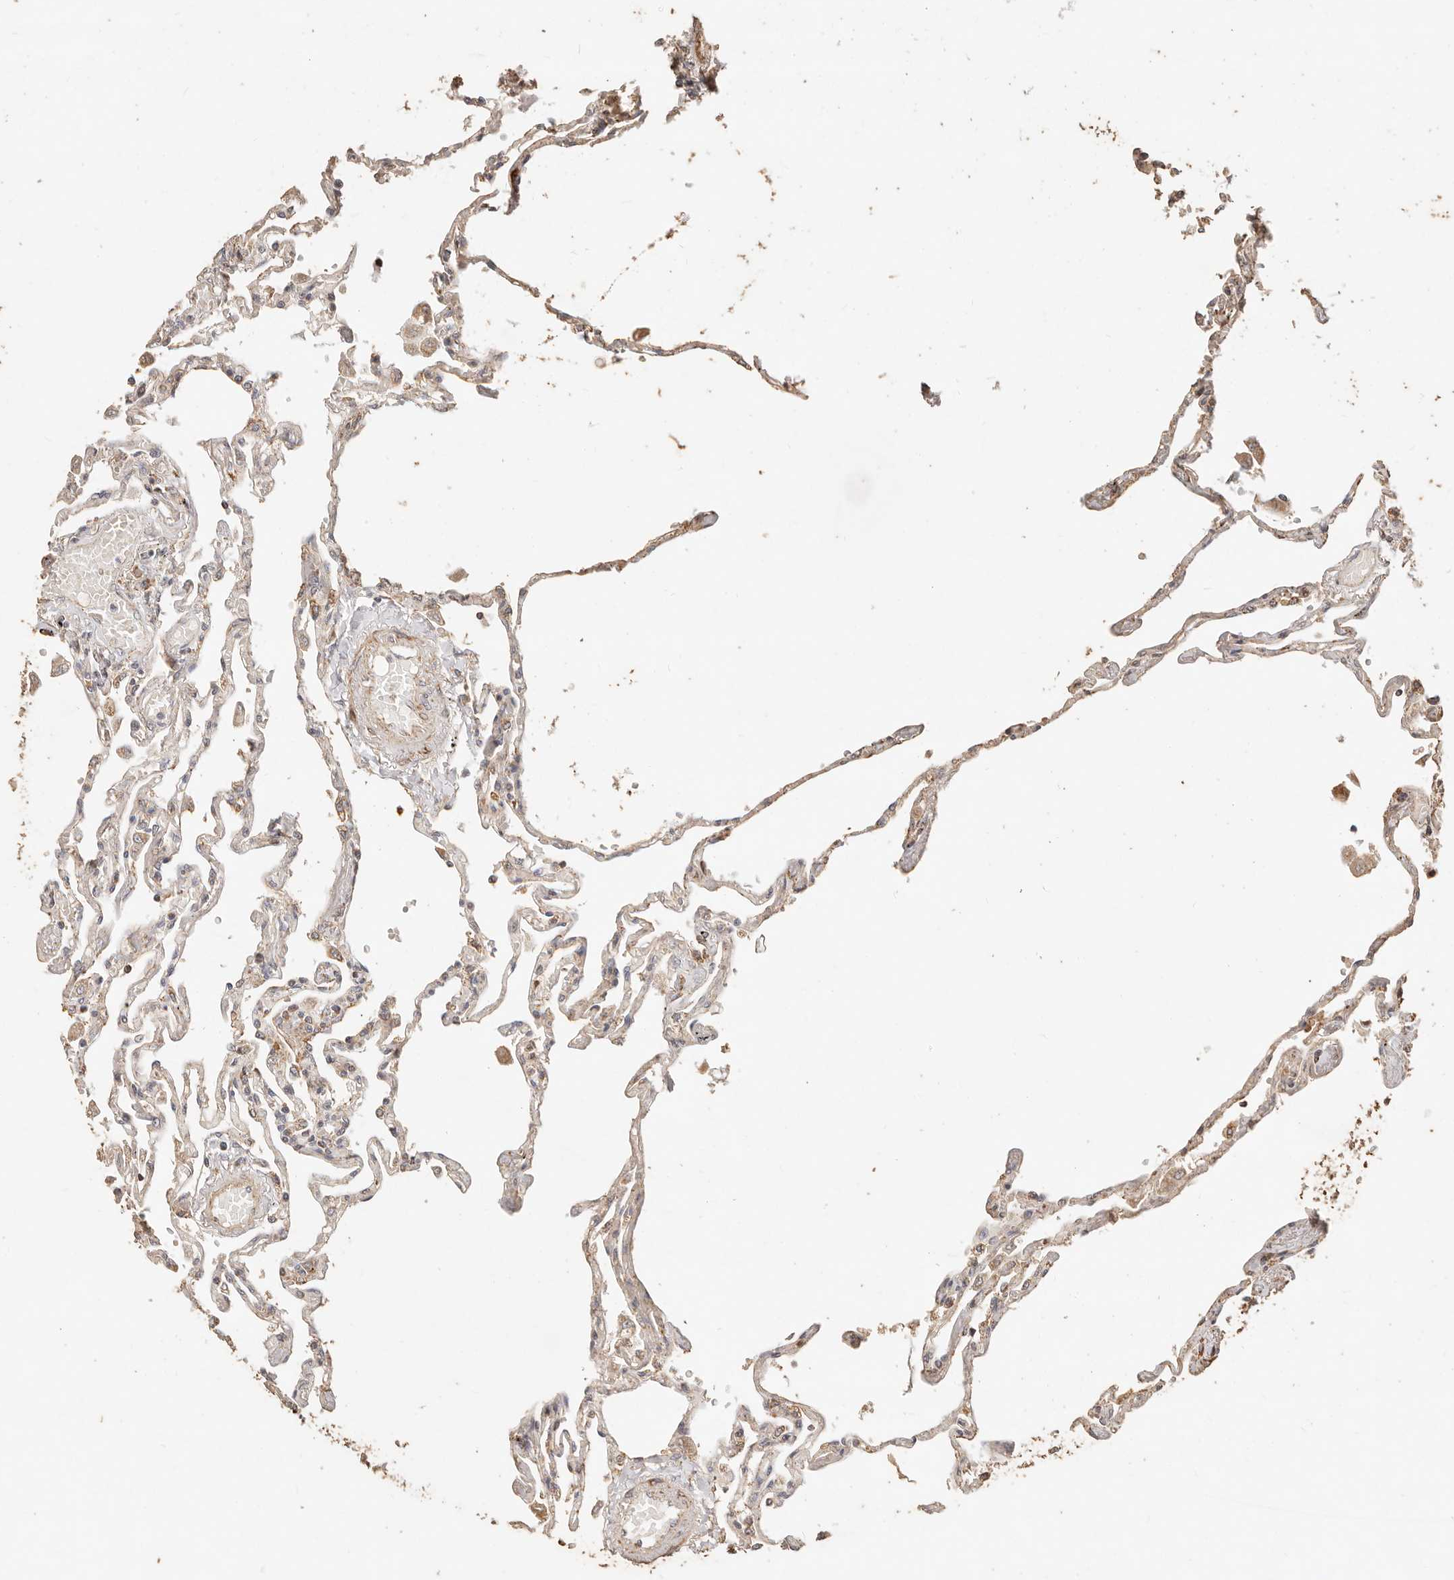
{"staining": {"intensity": "weak", "quantity": "<25%", "location": "cytoplasmic/membranous"}, "tissue": "lung", "cell_type": "Alveolar cells", "image_type": "normal", "snomed": [{"axis": "morphology", "description": "Normal tissue, NOS"}, {"axis": "topography", "description": "Lung"}], "caption": "Image shows no protein expression in alveolar cells of benign lung.", "gene": "PTPN22", "patient": {"sex": "female", "age": 67}}